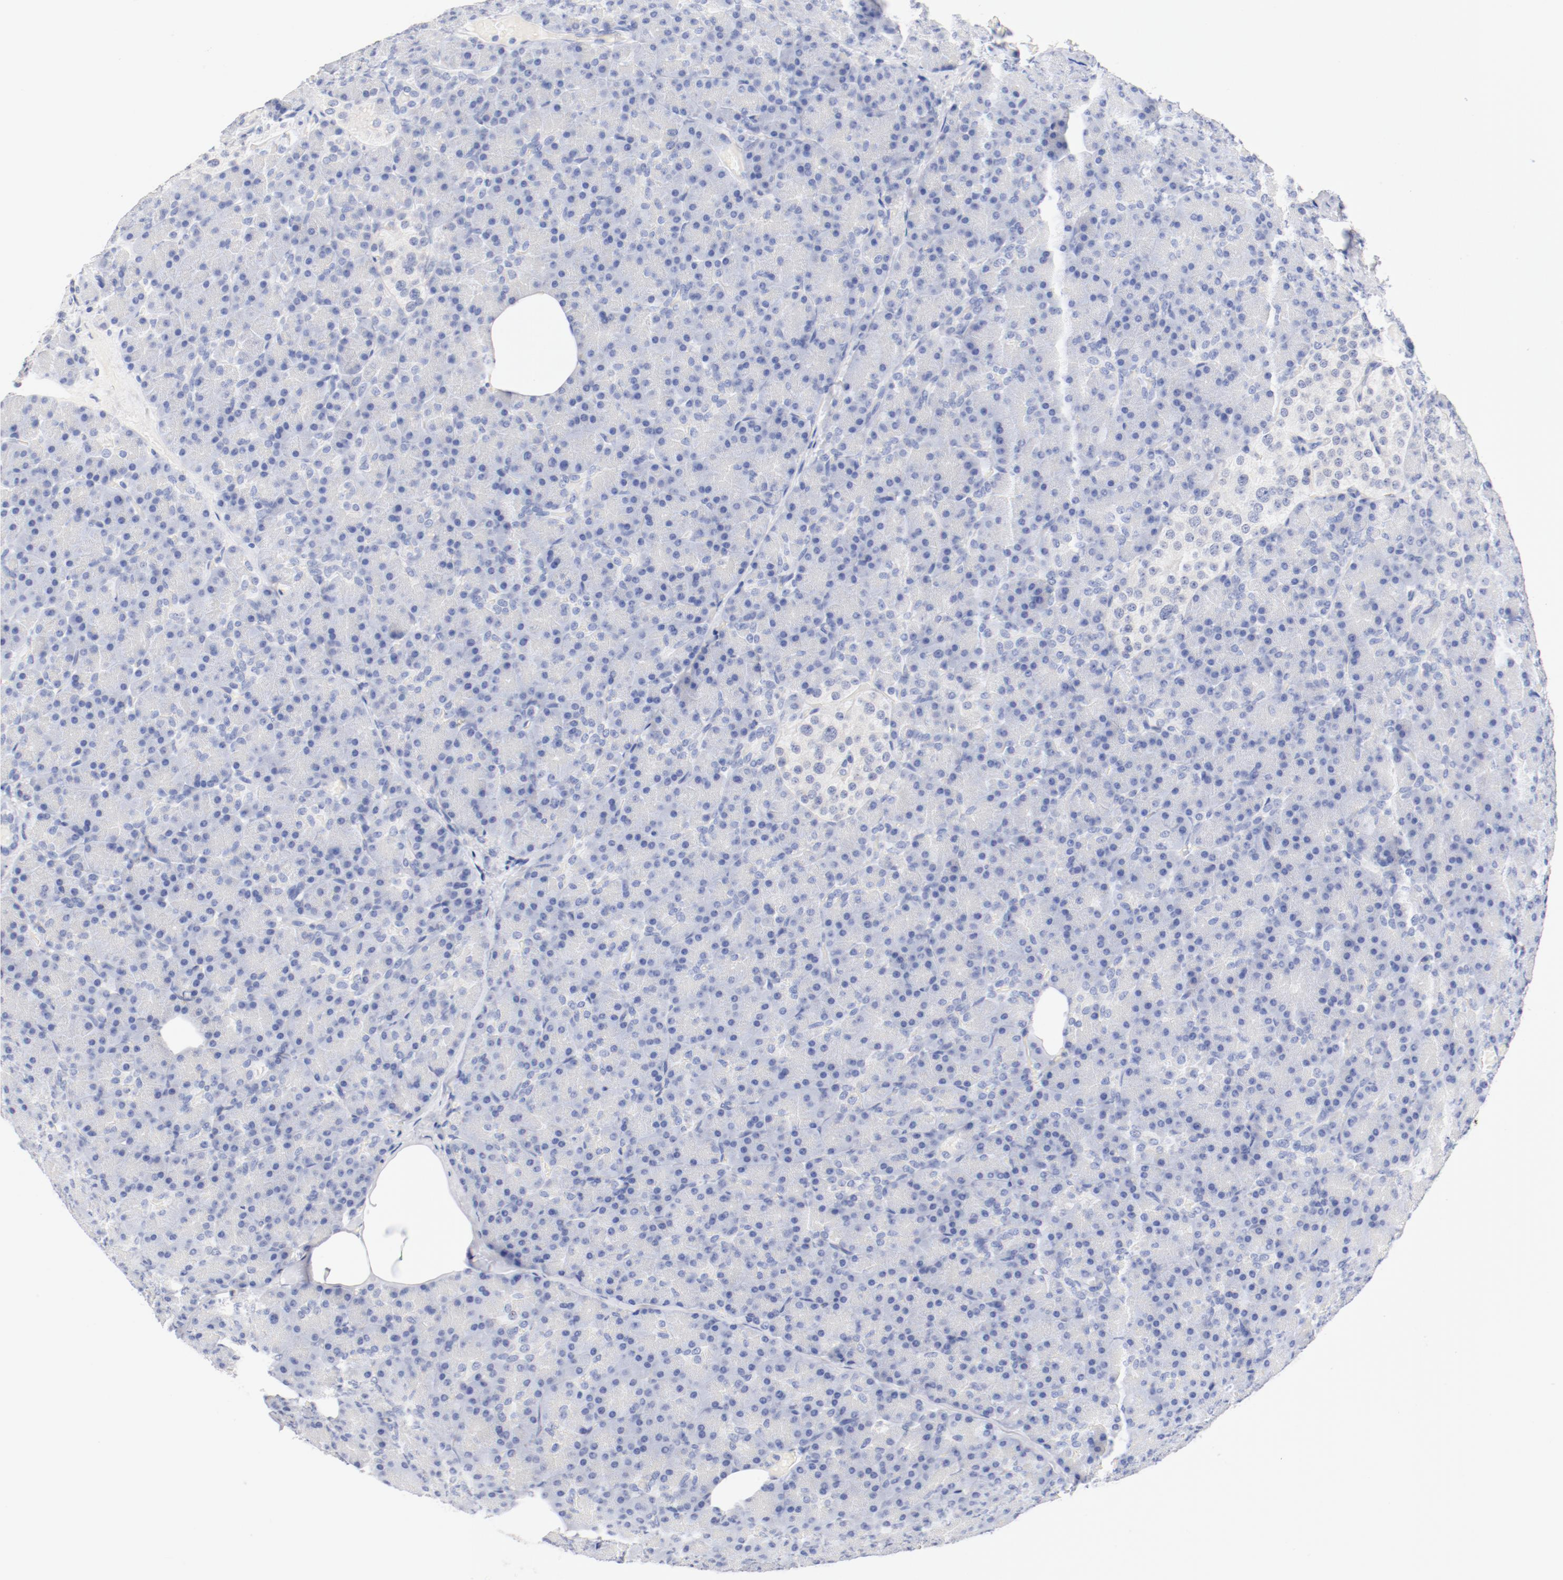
{"staining": {"intensity": "negative", "quantity": "none", "location": "none"}, "tissue": "pancreas", "cell_type": "Exocrine glandular cells", "image_type": "normal", "snomed": [{"axis": "morphology", "description": "Normal tissue, NOS"}, {"axis": "topography", "description": "Pancreas"}], "caption": "A high-resolution photomicrograph shows immunohistochemistry (IHC) staining of unremarkable pancreas, which displays no significant staining in exocrine glandular cells.", "gene": "HOMER1", "patient": {"sex": "female", "age": 43}}